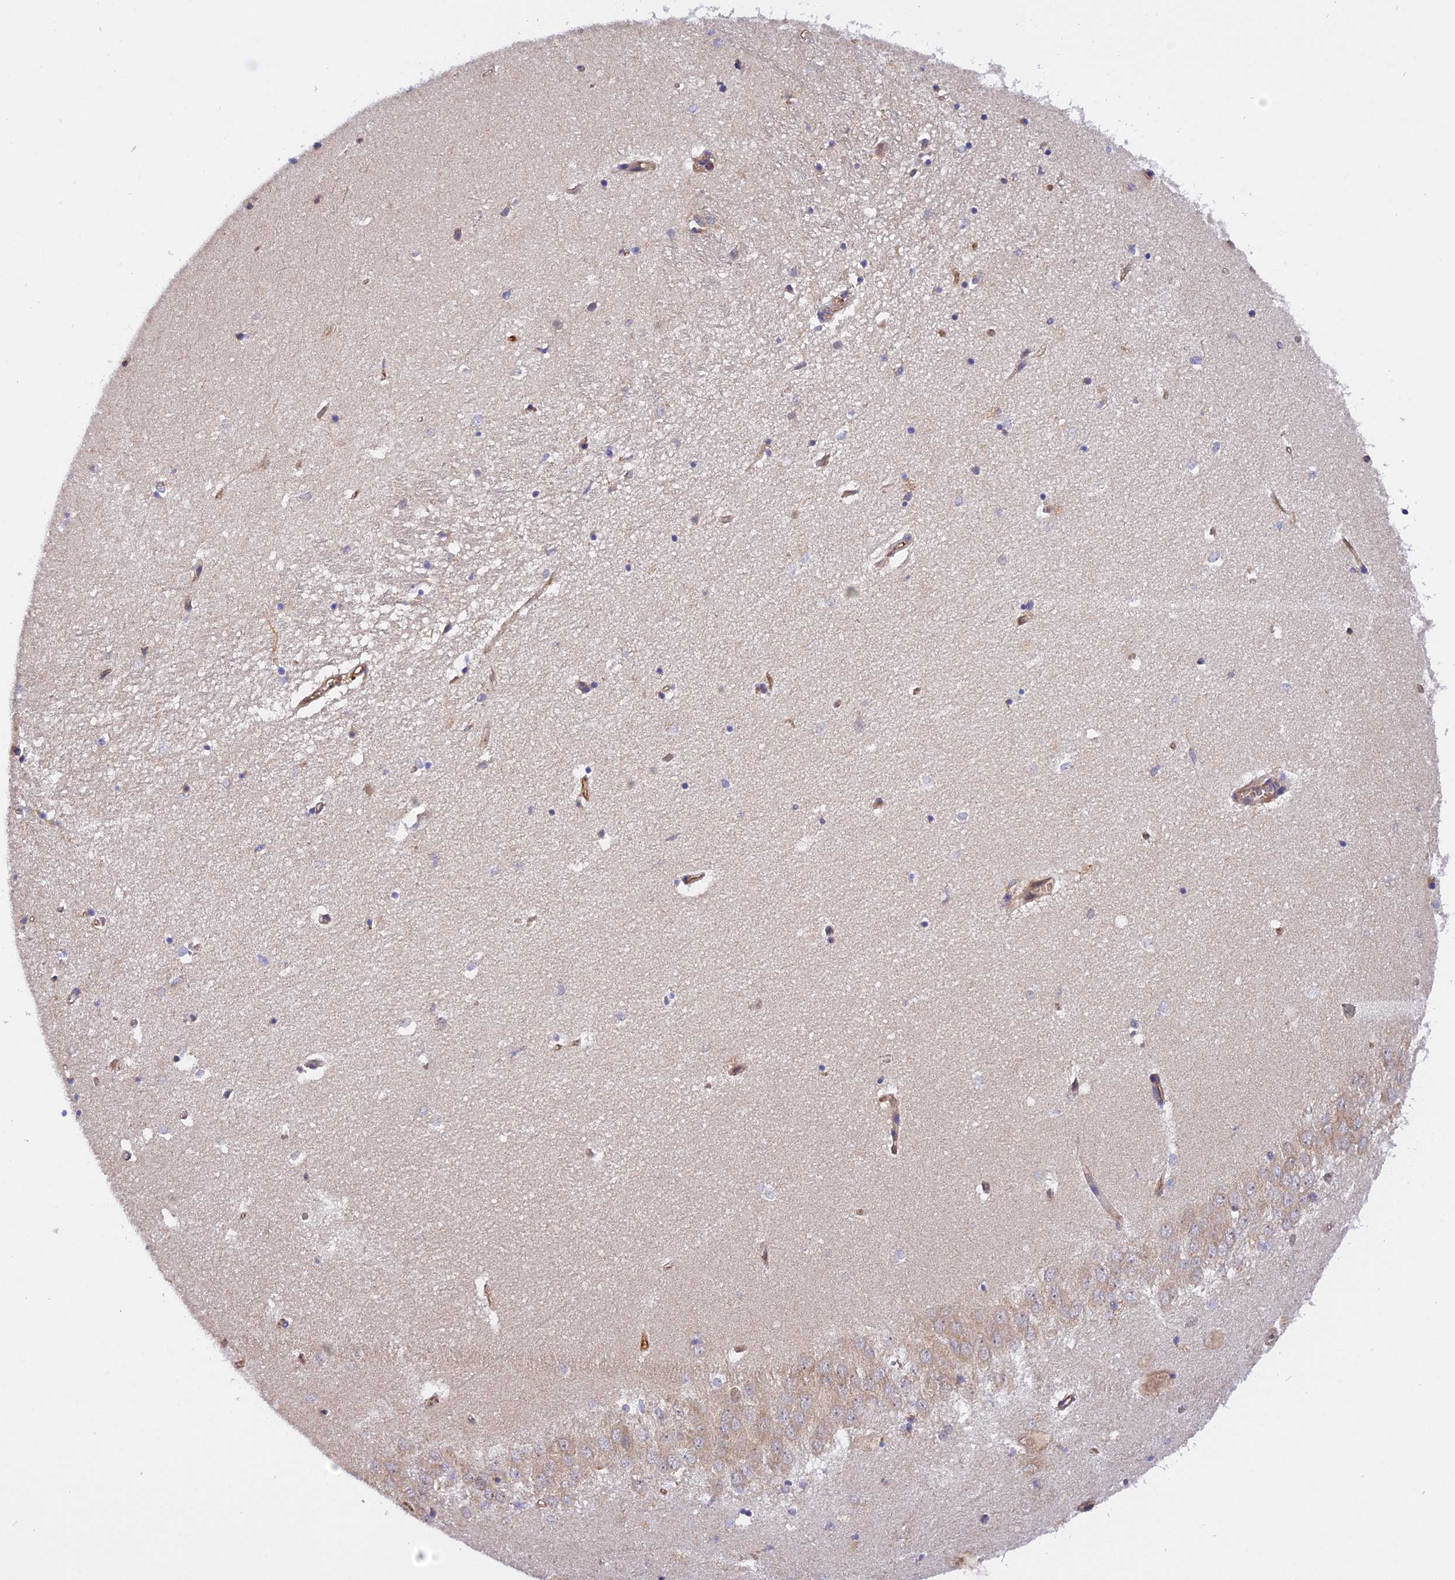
{"staining": {"intensity": "negative", "quantity": "none", "location": "none"}, "tissue": "hippocampus", "cell_type": "Glial cells", "image_type": "normal", "snomed": [{"axis": "morphology", "description": "Normal tissue, NOS"}, {"axis": "topography", "description": "Hippocampus"}], "caption": "DAB immunohistochemical staining of benign hippocampus exhibits no significant staining in glial cells. (DAB IHC, high magnification).", "gene": "C5orf22", "patient": {"sex": "female", "age": 64}}